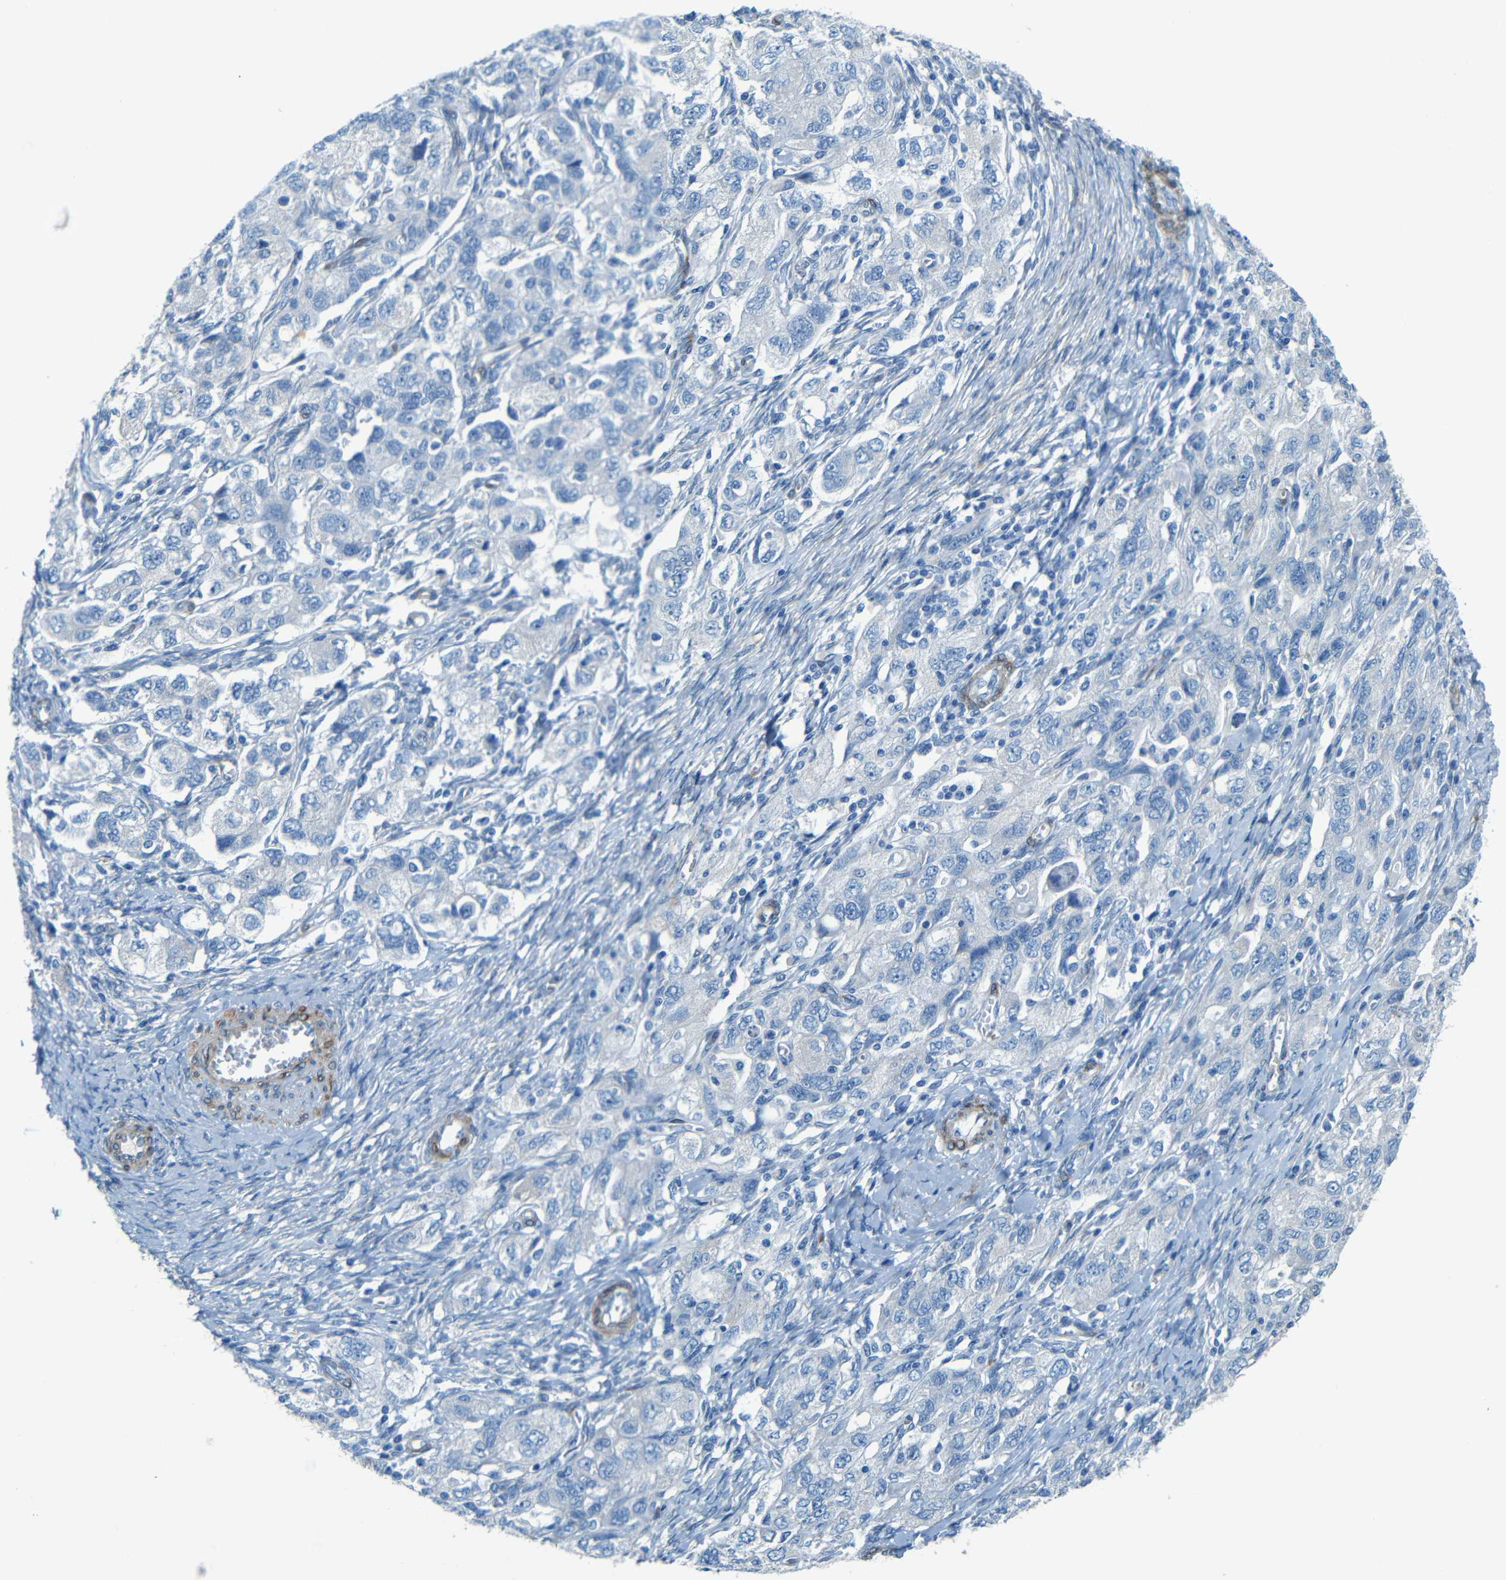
{"staining": {"intensity": "negative", "quantity": "none", "location": "none"}, "tissue": "ovarian cancer", "cell_type": "Tumor cells", "image_type": "cancer", "snomed": [{"axis": "morphology", "description": "Carcinoma, NOS"}, {"axis": "morphology", "description": "Cystadenocarcinoma, serous, NOS"}, {"axis": "topography", "description": "Ovary"}], "caption": "Serous cystadenocarcinoma (ovarian) stained for a protein using IHC exhibits no expression tumor cells.", "gene": "MAP2", "patient": {"sex": "female", "age": 69}}